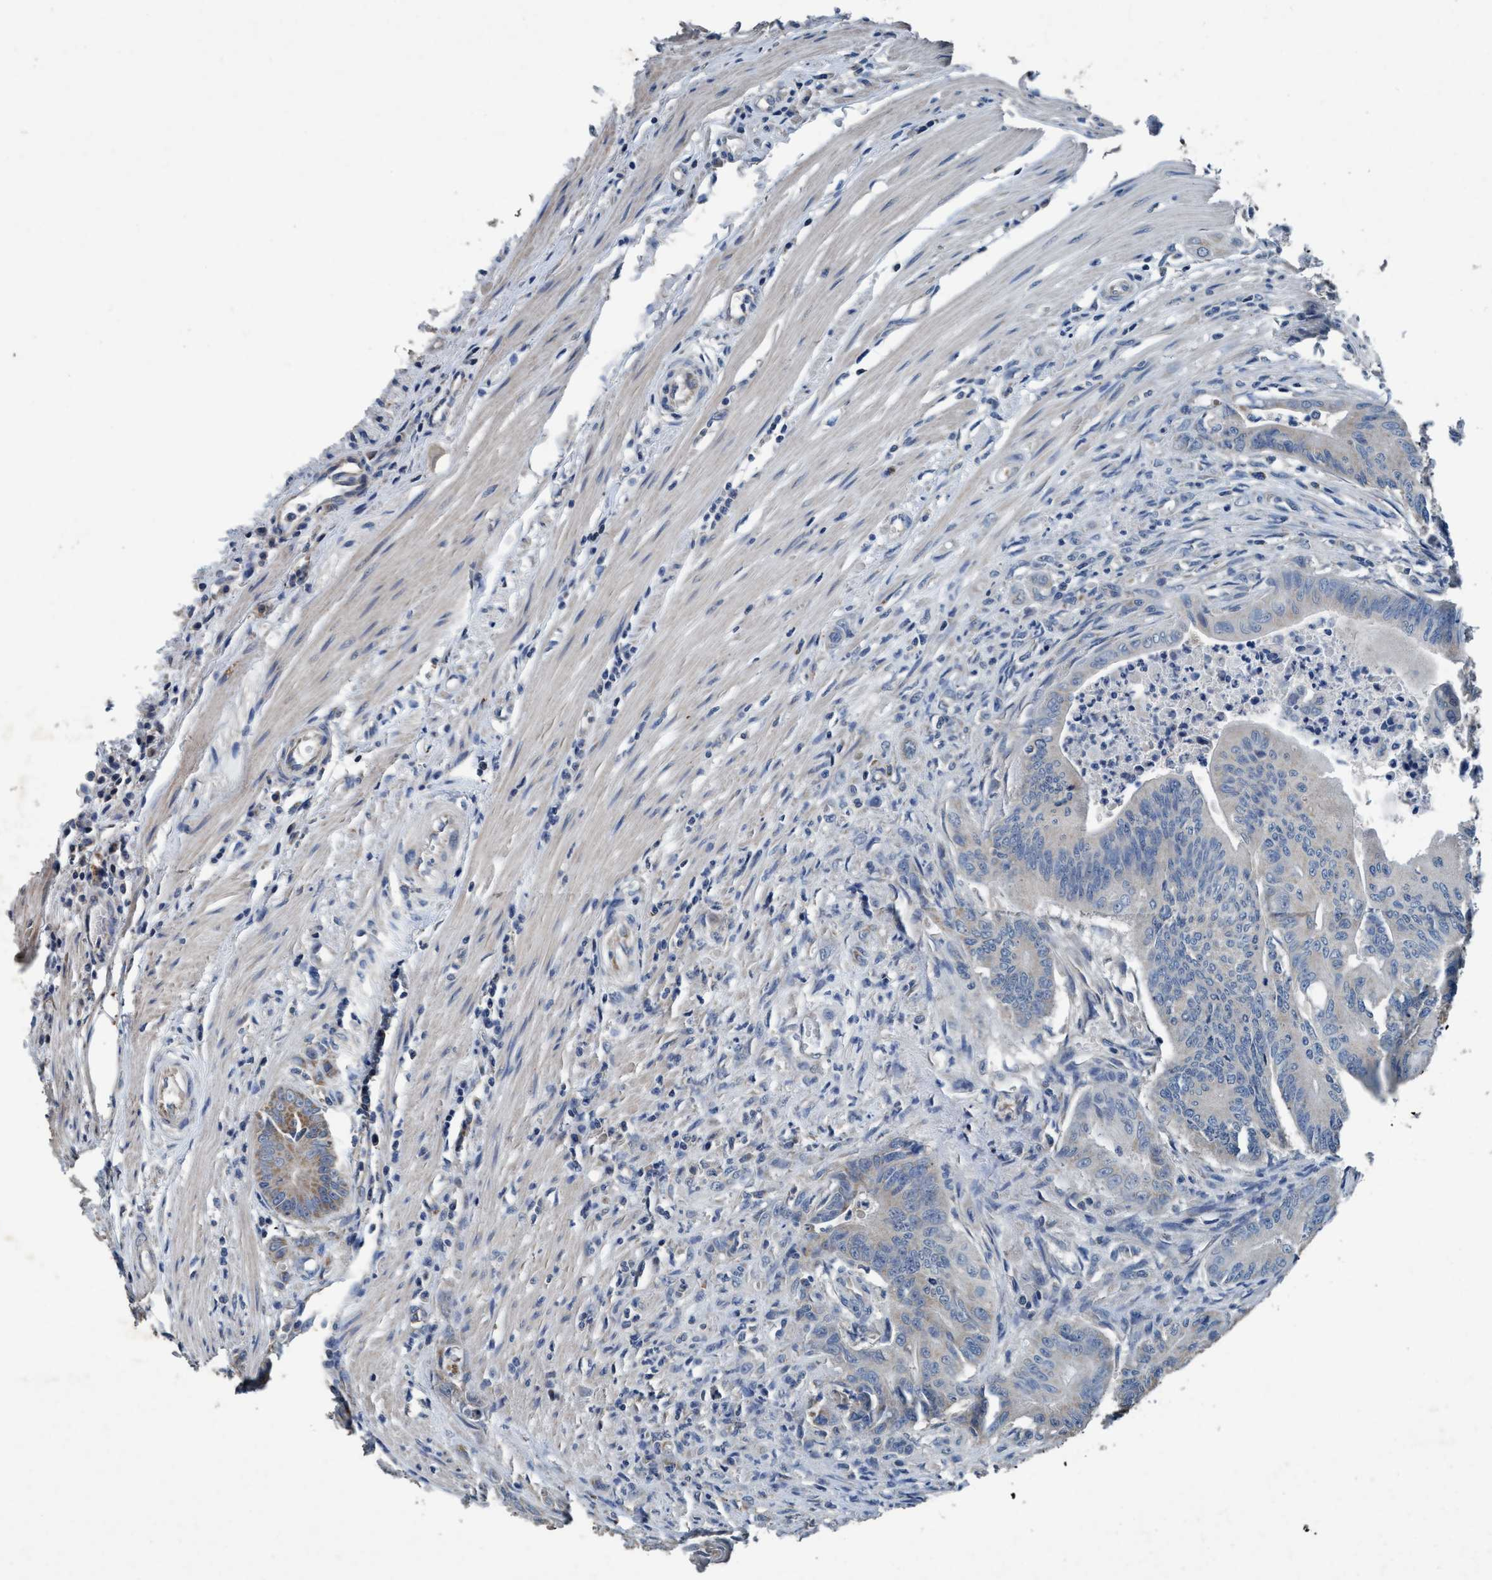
{"staining": {"intensity": "negative", "quantity": "none", "location": "none"}, "tissue": "colorectal cancer", "cell_type": "Tumor cells", "image_type": "cancer", "snomed": [{"axis": "morphology", "description": "Adenoma, NOS"}, {"axis": "morphology", "description": "Adenocarcinoma, NOS"}, {"axis": "topography", "description": "Colon"}], "caption": "This is a histopathology image of immunohistochemistry staining of colorectal cancer (adenocarcinoma), which shows no staining in tumor cells. (Stains: DAB (3,3'-diaminobenzidine) immunohistochemistry (IHC) with hematoxylin counter stain, Microscopy: brightfield microscopy at high magnification).", "gene": "ANKFN1", "patient": {"sex": "male", "age": 79}}